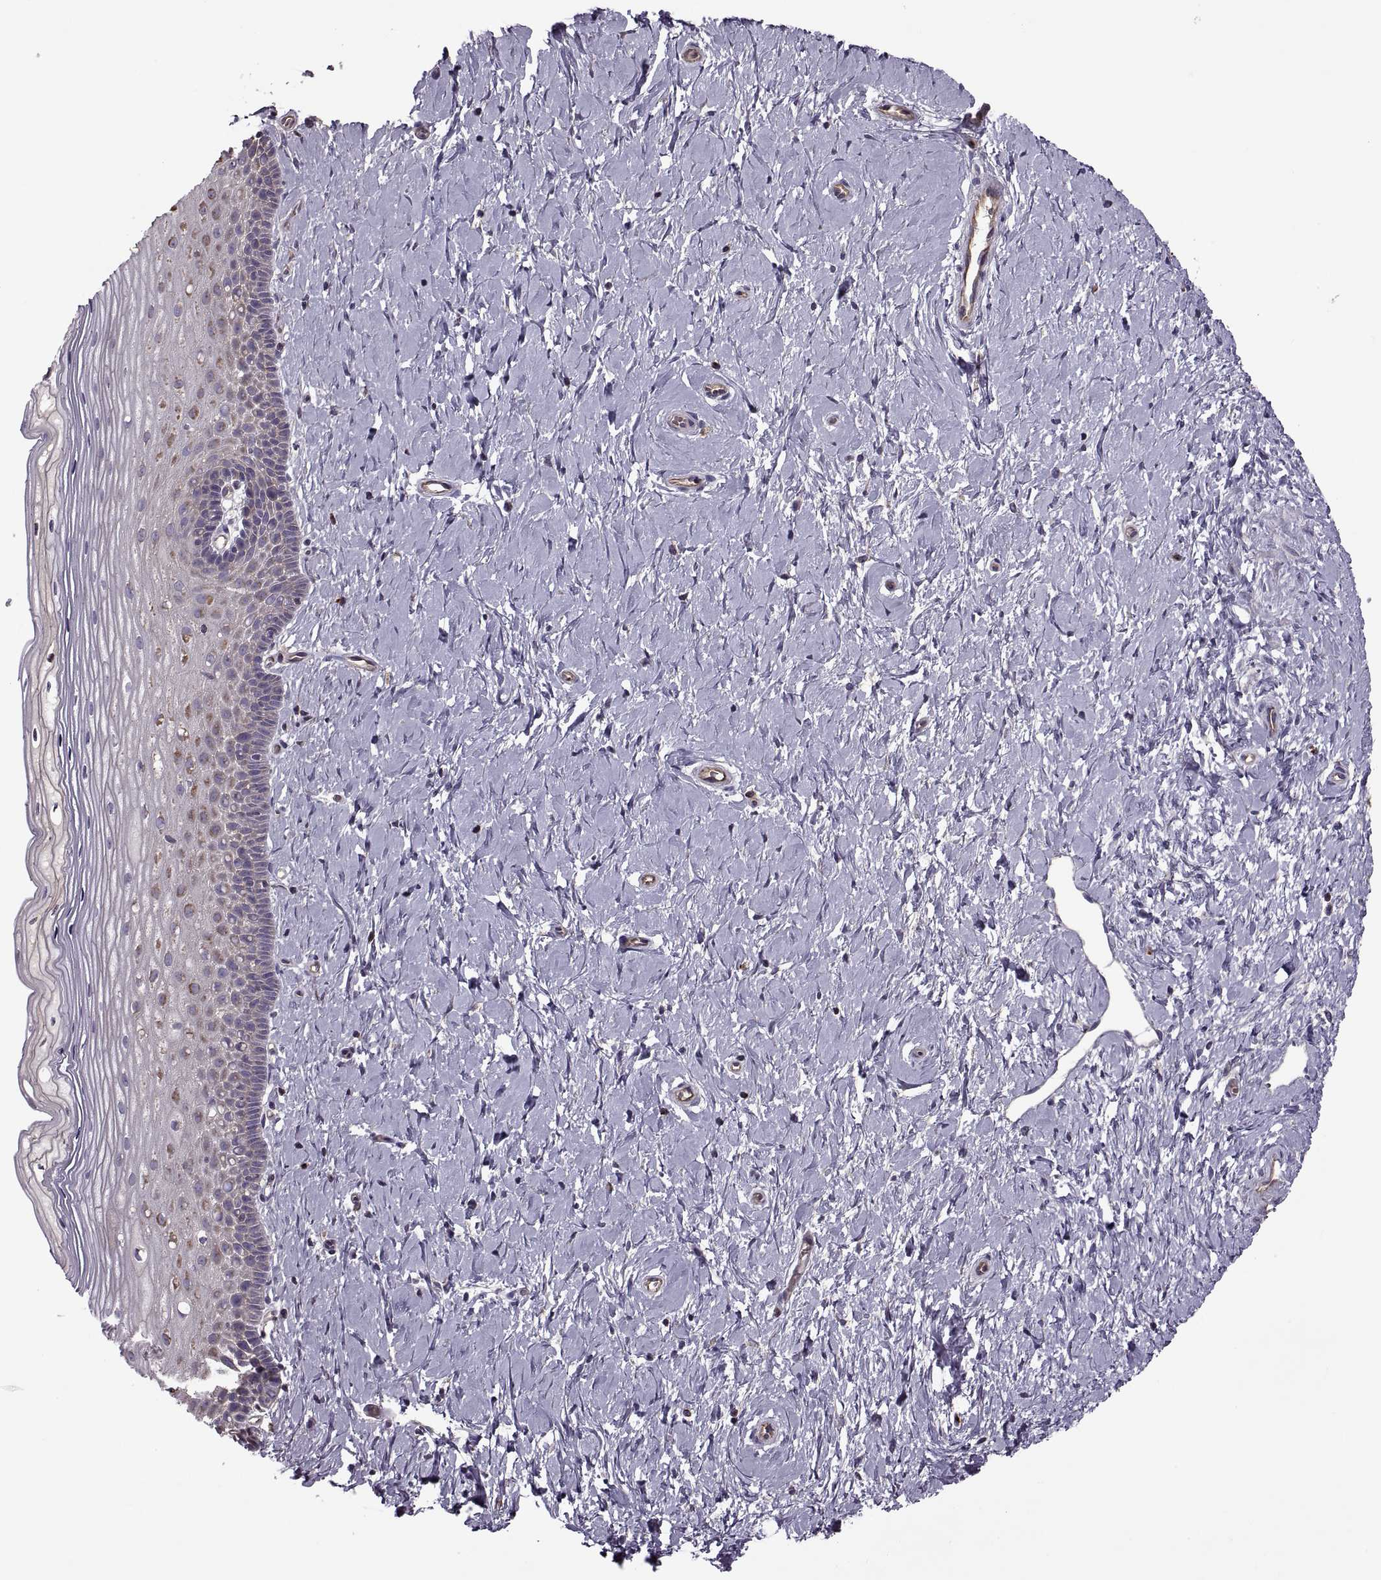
{"staining": {"intensity": "negative", "quantity": "none", "location": "none"}, "tissue": "cervix", "cell_type": "Glandular cells", "image_type": "normal", "snomed": [{"axis": "morphology", "description": "Normal tissue, NOS"}, {"axis": "topography", "description": "Cervix"}], "caption": "Glandular cells show no significant protein staining in normal cervix. (Brightfield microscopy of DAB (3,3'-diaminobenzidine) immunohistochemistry at high magnification).", "gene": "SLC2A14", "patient": {"sex": "female", "age": 37}}